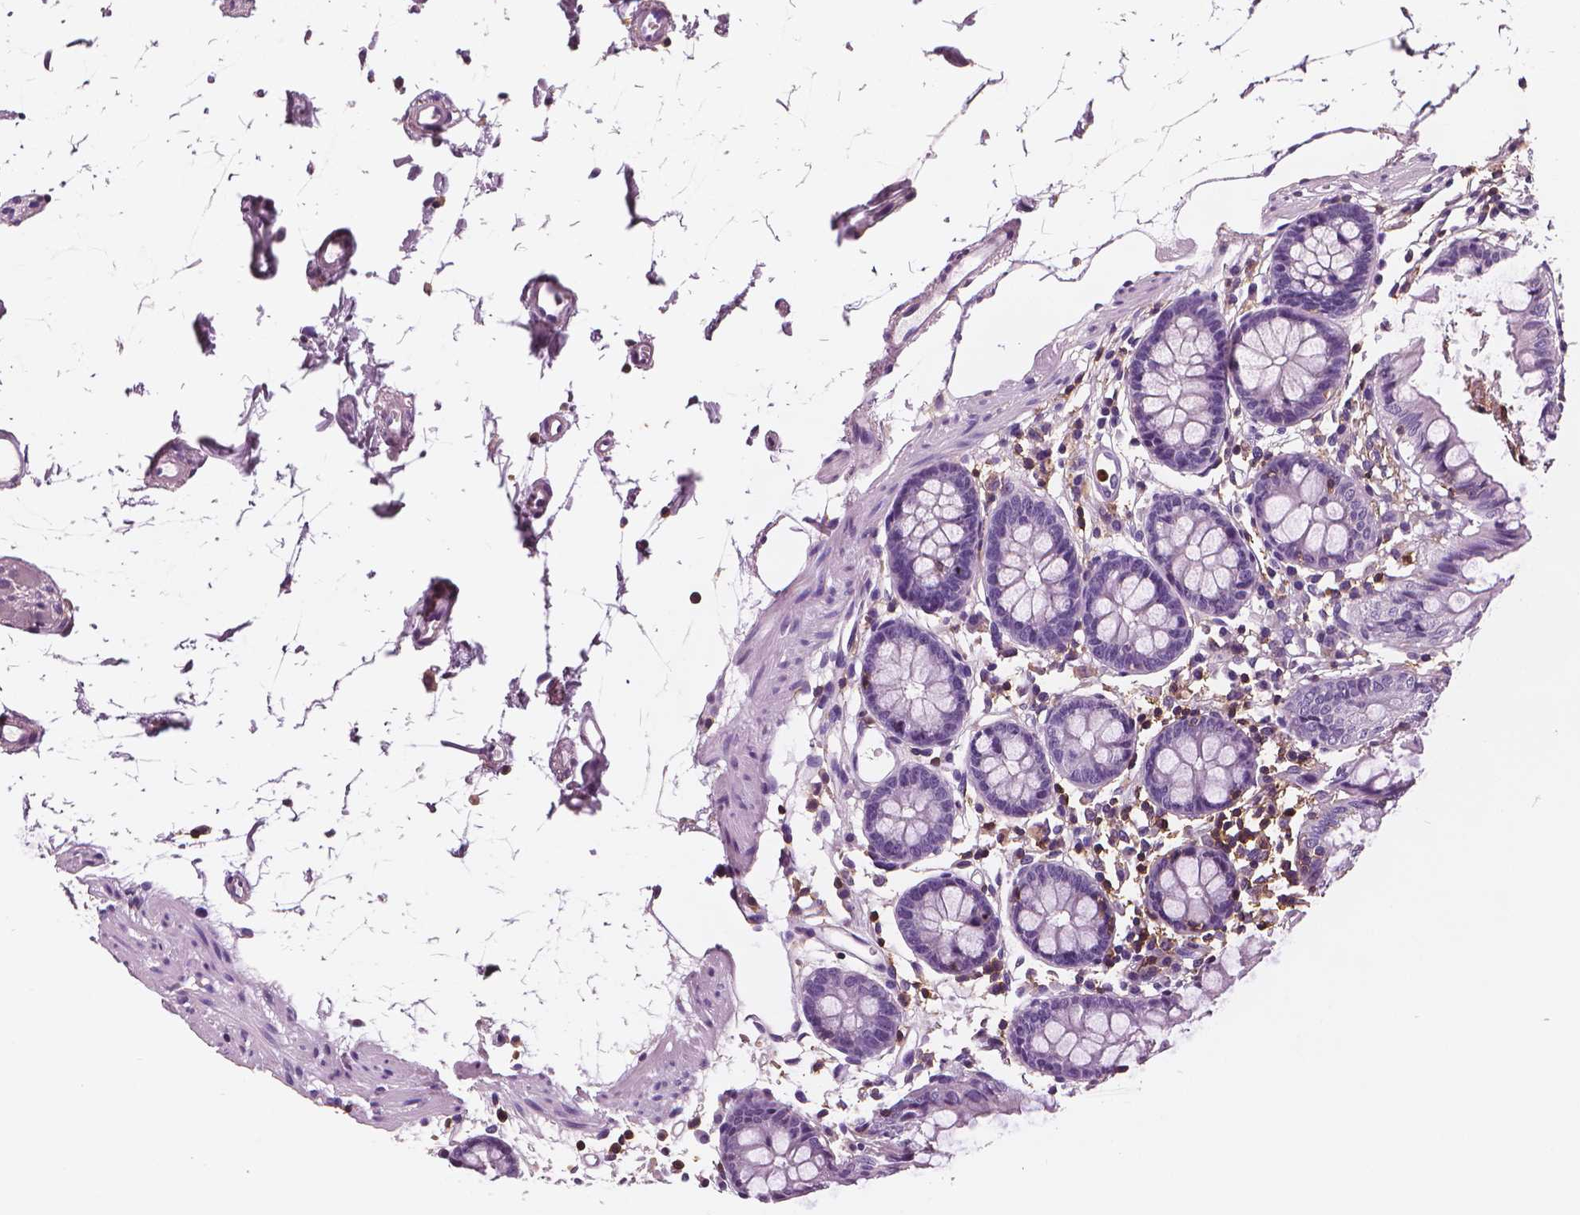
{"staining": {"intensity": "negative", "quantity": "none", "location": "none"}, "tissue": "colon", "cell_type": "Endothelial cells", "image_type": "normal", "snomed": [{"axis": "morphology", "description": "Normal tissue, NOS"}, {"axis": "topography", "description": "Colon"}], "caption": "This is an IHC image of normal colon. There is no staining in endothelial cells.", "gene": "PTPRC", "patient": {"sex": "female", "age": 84}}